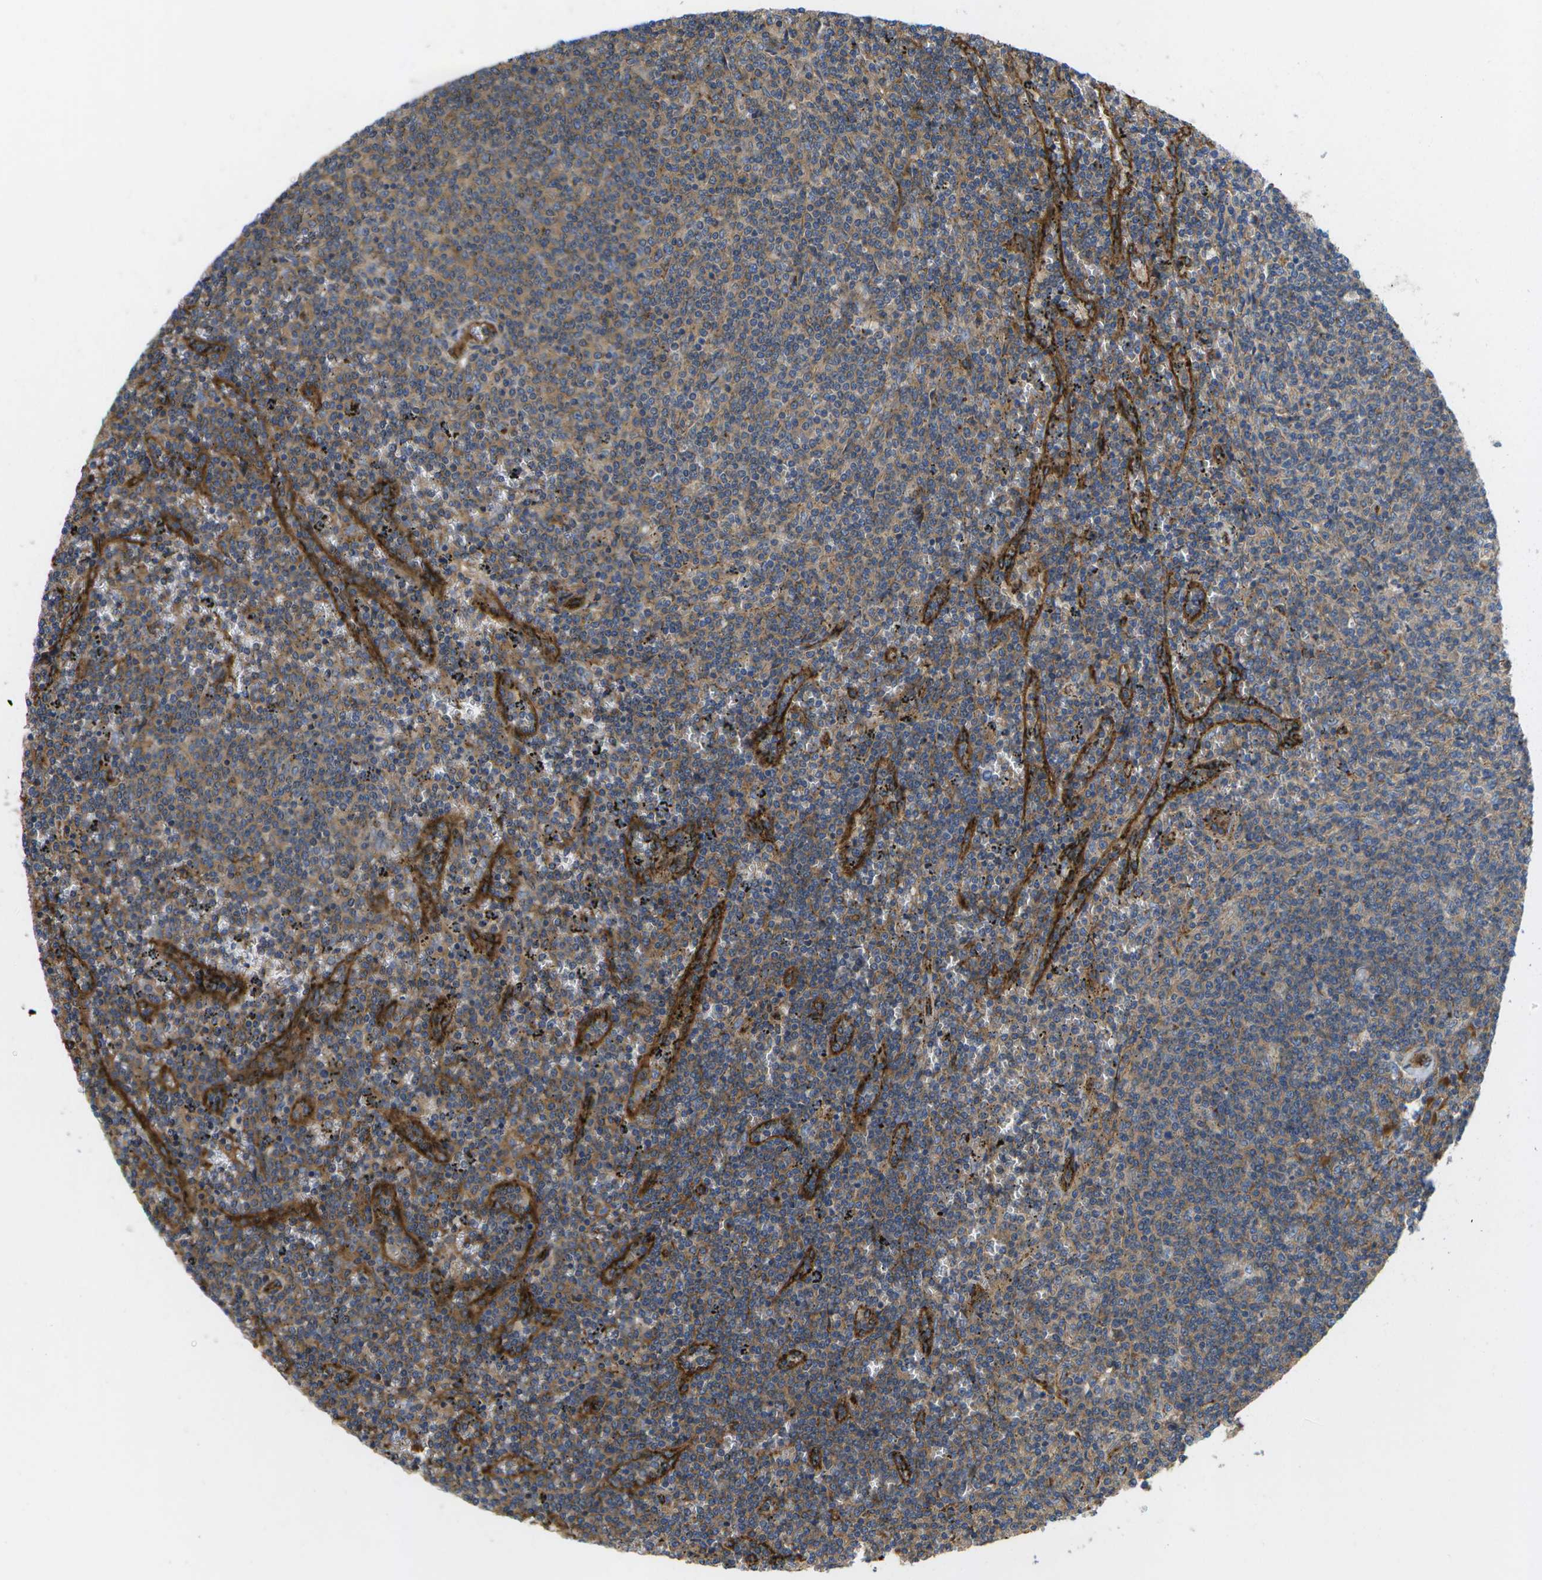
{"staining": {"intensity": "weak", "quantity": ">75%", "location": "cytoplasmic/membranous"}, "tissue": "lymphoma", "cell_type": "Tumor cells", "image_type": "cancer", "snomed": [{"axis": "morphology", "description": "Malignant lymphoma, non-Hodgkin's type, Low grade"}, {"axis": "topography", "description": "Spleen"}], "caption": "Lymphoma tissue demonstrates weak cytoplasmic/membranous positivity in approximately >75% of tumor cells The staining is performed using DAB (3,3'-diaminobenzidine) brown chromogen to label protein expression. The nuclei are counter-stained blue using hematoxylin.", "gene": "BST2", "patient": {"sex": "female", "age": 50}}